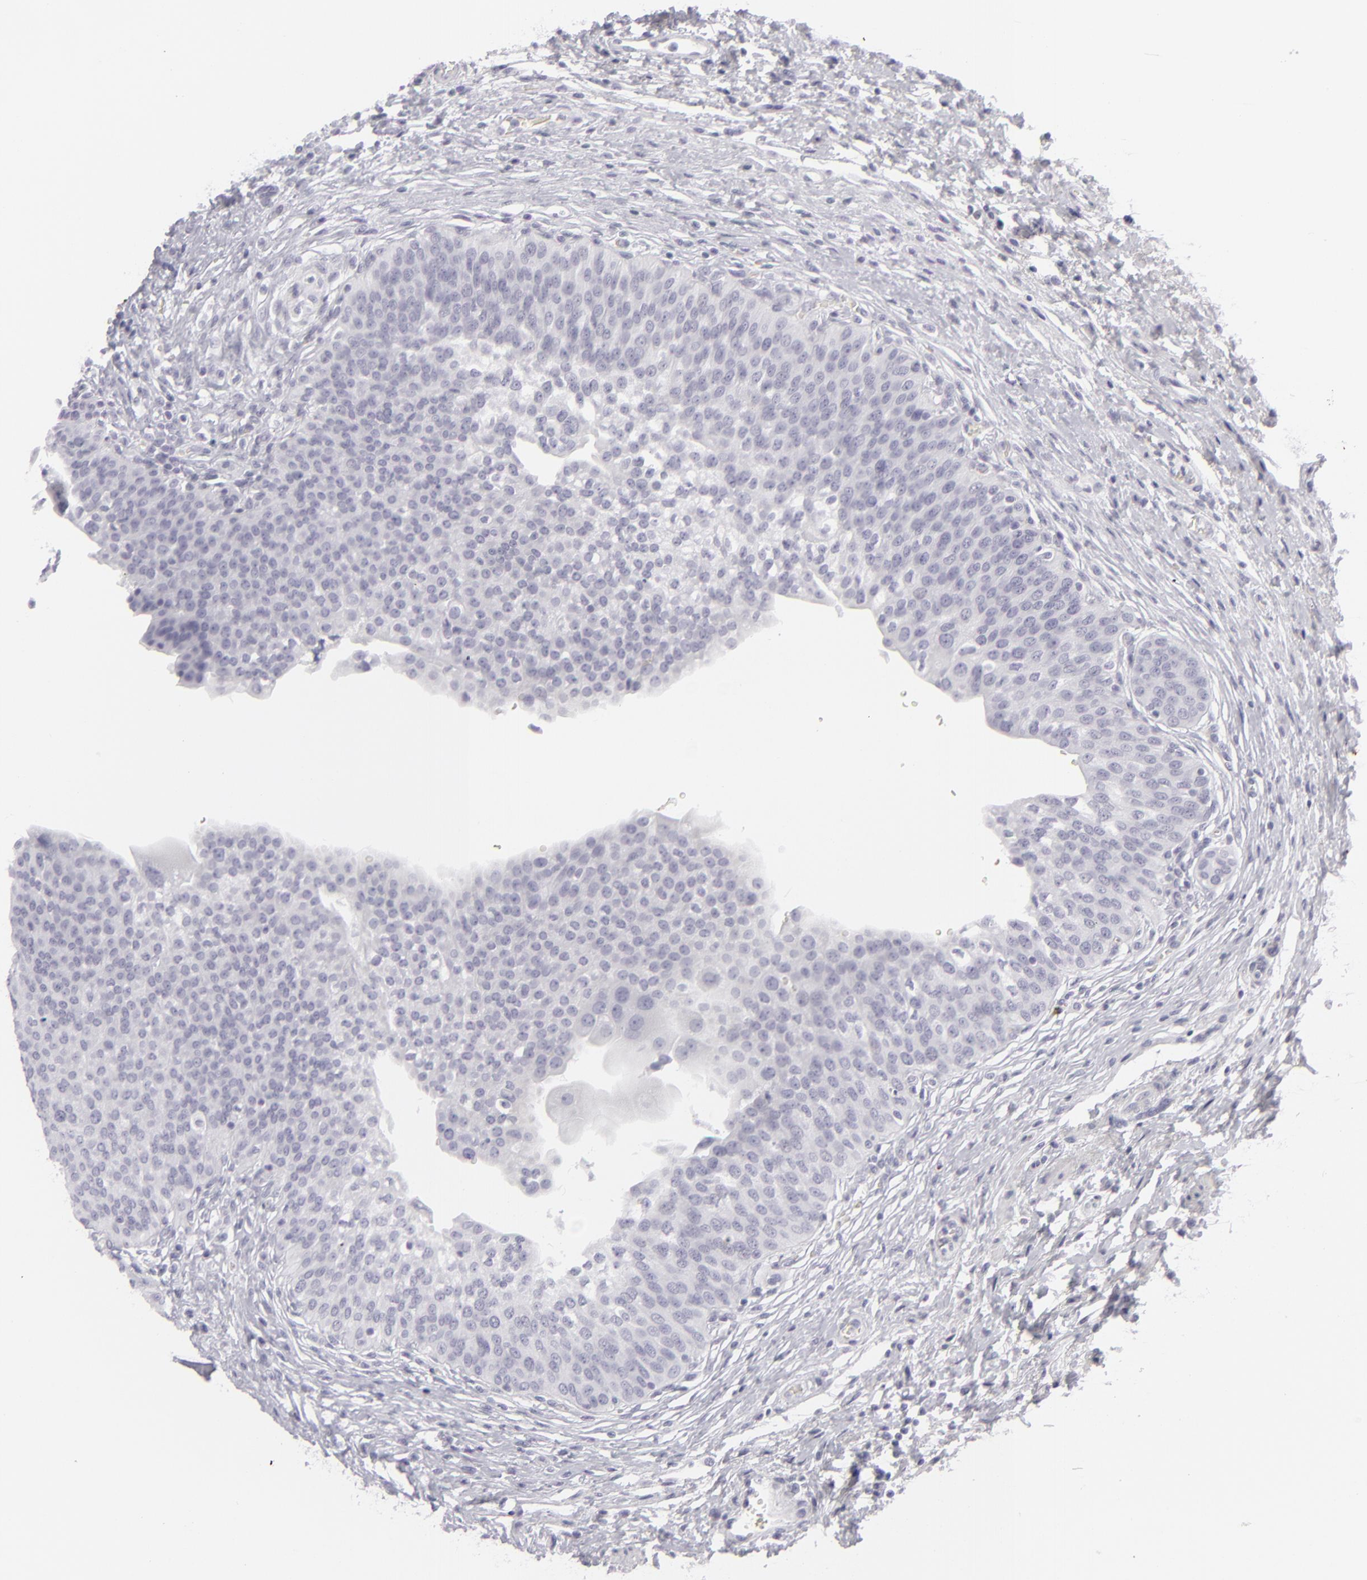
{"staining": {"intensity": "negative", "quantity": "none", "location": "none"}, "tissue": "urinary bladder", "cell_type": "Urothelial cells", "image_type": "normal", "snomed": [{"axis": "morphology", "description": "Normal tissue, NOS"}, {"axis": "topography", "description": "Smooth muscle"}, {"axis": "topography", "description": "Urinary bladder"}], "caption": "Human urinary bladder stained for a protein using immunohistochemistry reveals no expression in urothelial cells.", "gene": "KRT1", "patient": {"sex": "male", "age": 35}}